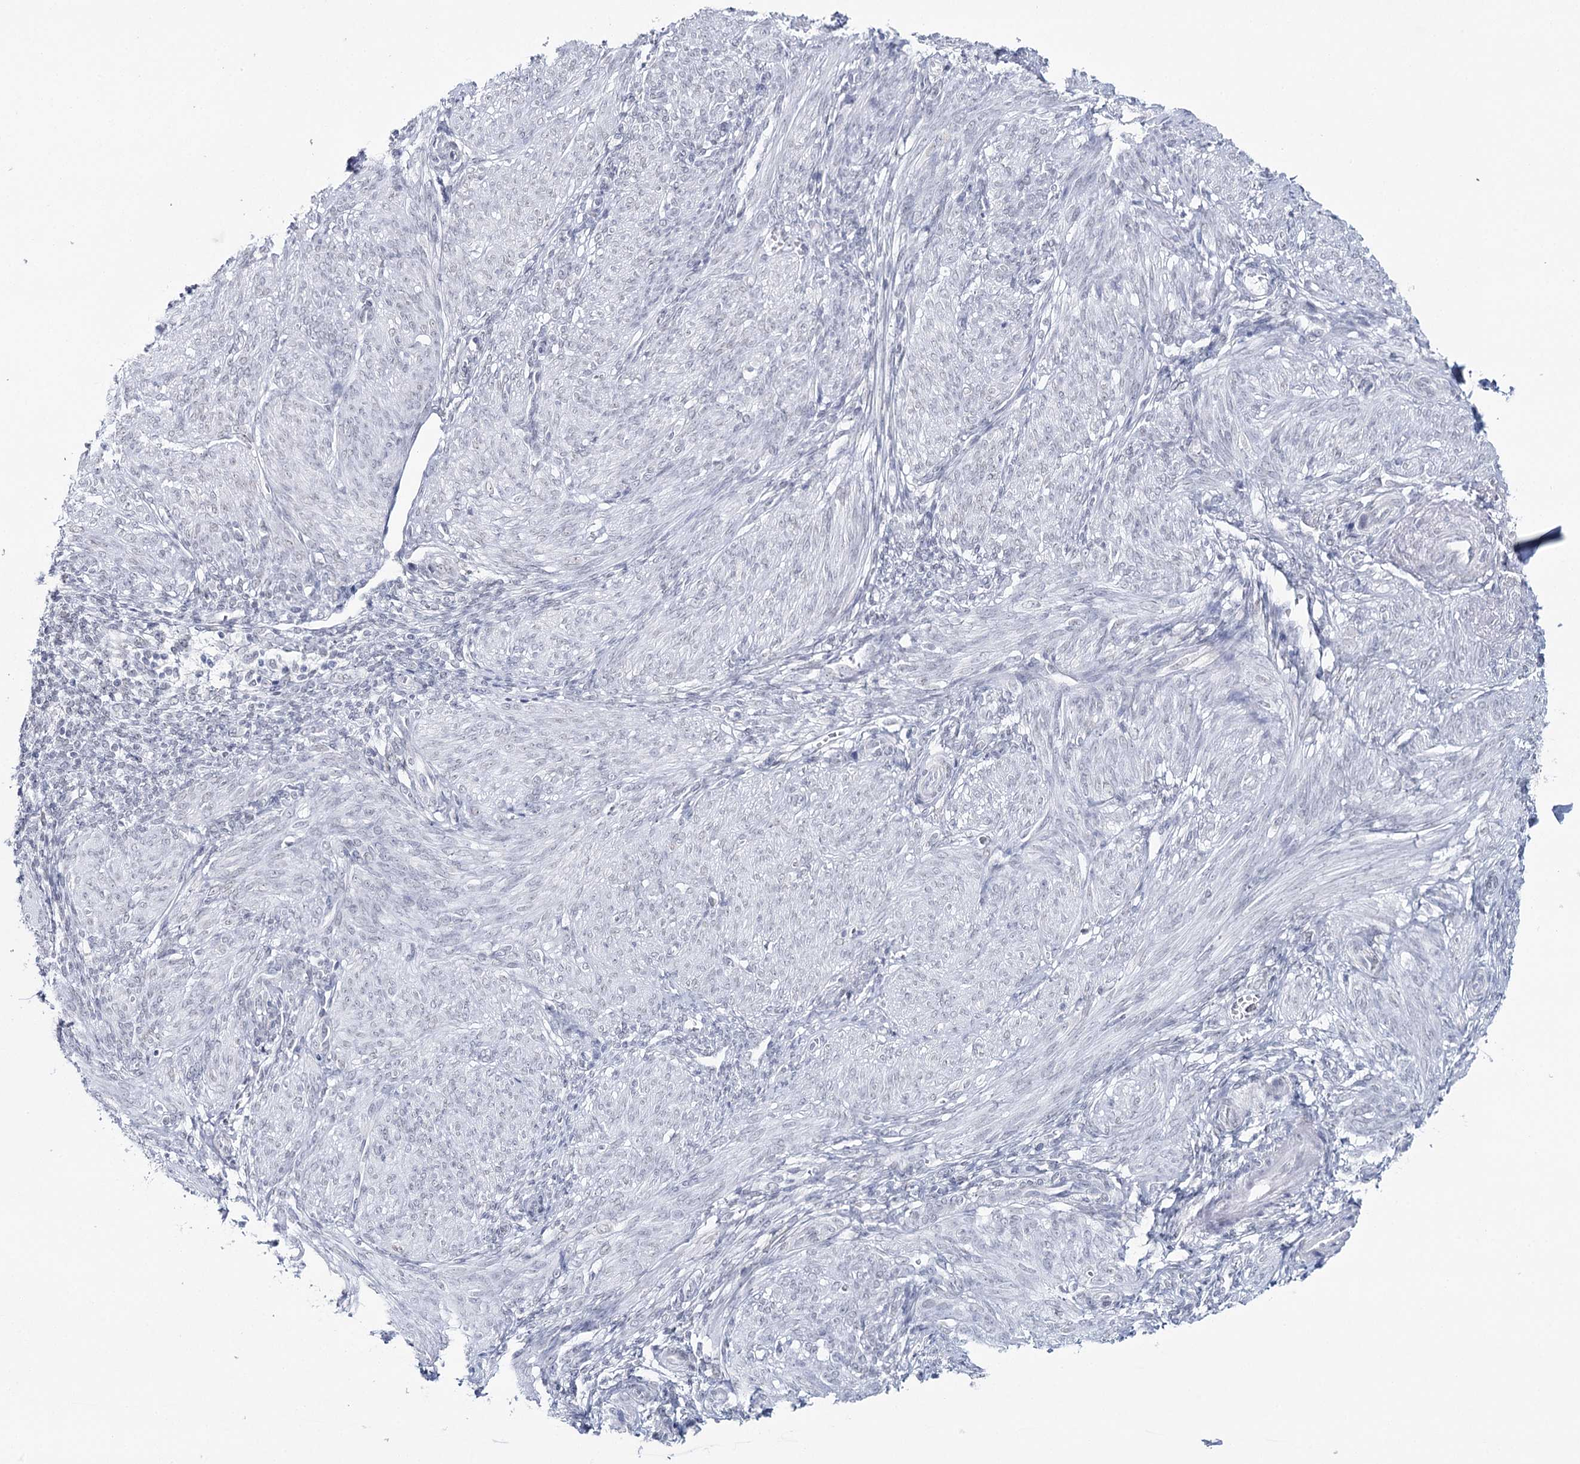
{"staining": {"intensity": "weak", "quantity": "25%-75%", "location": "nuclear"}, "tissue": "smooth muscle", "cell_type": "Smooth muscle cells", "image_type": "normal", "snomed": [{"axis": "morphology", "description": "Normal tissue, NOS"}, {"axis": "topography", "description": "Smooth muscle"}], "caption": "Human smooth muscle stained for a protein (brown) reveals weak nuclear positive positivity in about 25%-75% of smooth muscle cells.", "gene": "ZC3H8", "patient": {"sex": "female", "age": 39}}